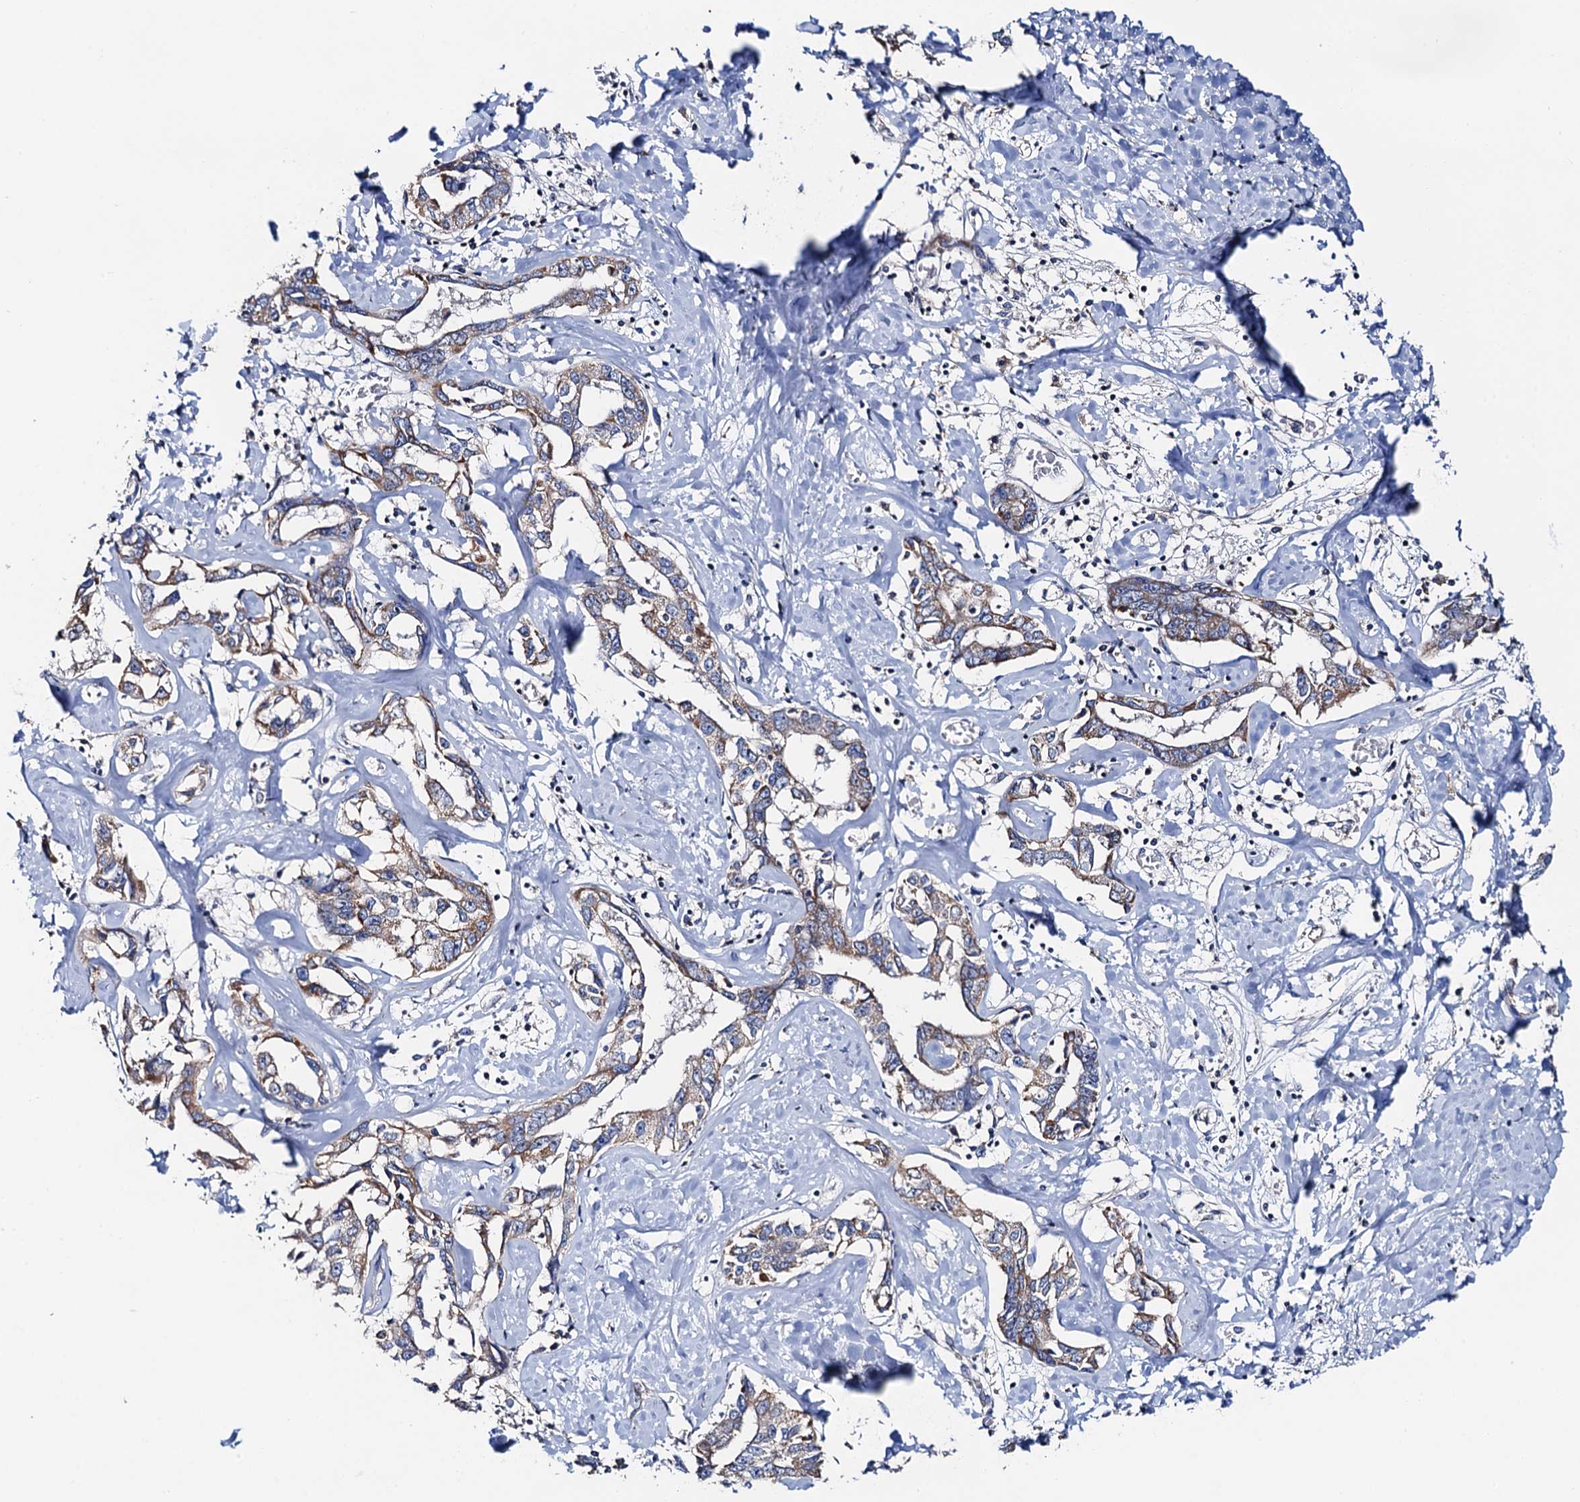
{"staining": {"intensity": "weak", "quantity": ">75%", "location": "cytoplasmic/membranous"}, "tissue": "liver cancer", "cell_type": "Tumor cells", "image_type": "cancer", "snomed": [{"axis": "morphology", "description": "Cholangiocarcinoma"}, {"axis": "topography", "description": "Liver"}], "caption": "Immunohistochemical staining of liver cancer (cholangiocarcinoma) demonstrates low levels of weak cytoplasmic/membranous protein positivity in about >75% of tumor cells.", "gene": "MRPL48", "patient": {"sex": "male", "age": 59}}